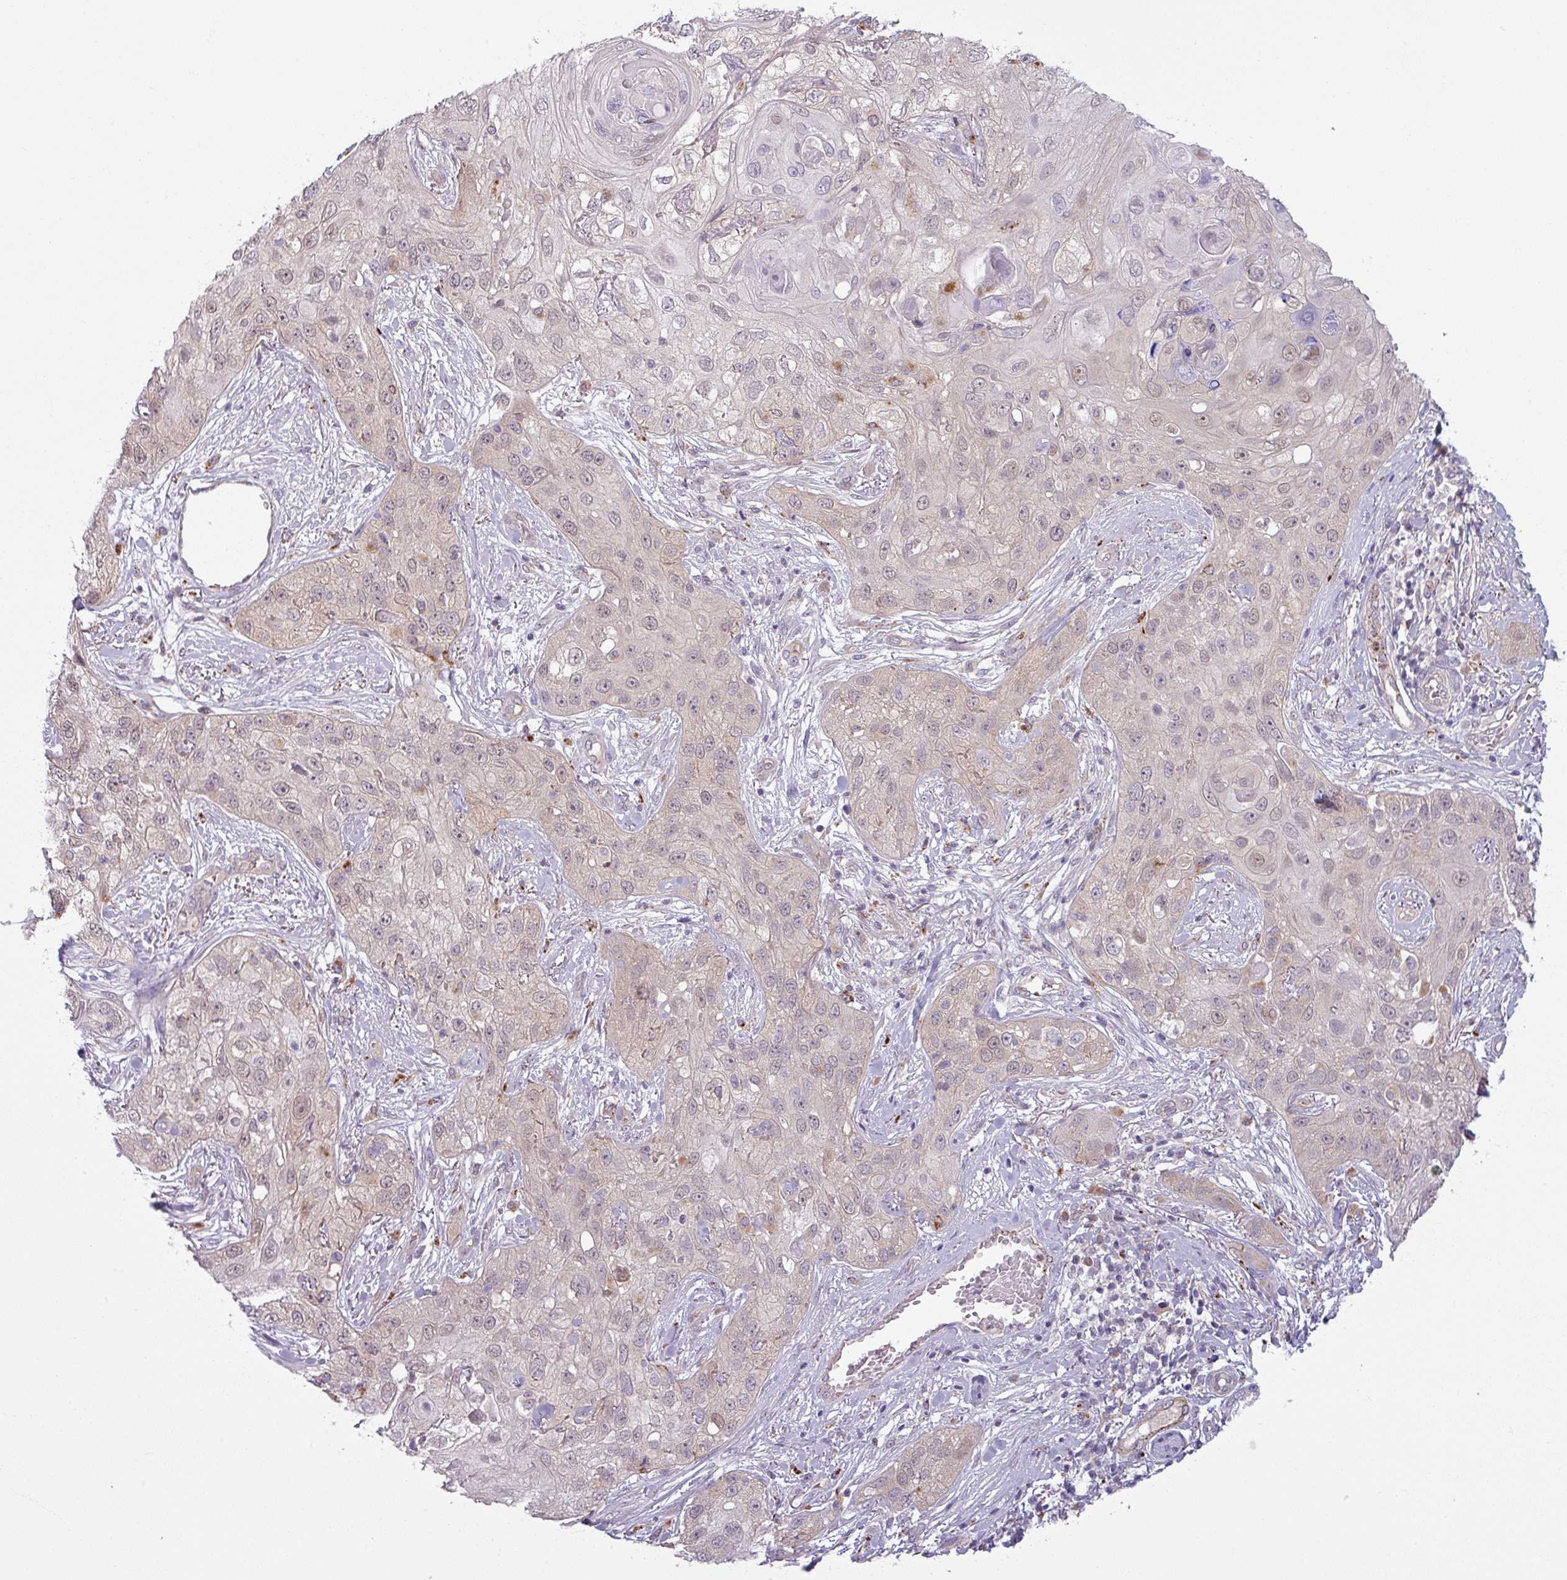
{"staining": {"intensity": "weak", "quantity": ">75%", "location": "nuclear"}, "tissue": "skin cancer", "cell_type": "Tumor cells", "image_type": "cancer", "snomed": [{"axis": "morphology", "description": "Squamous cell carcinoma, NOS"}, {"axis": "topography", "description": "Skin"}, {"axis": "topography", "description": "Vulva"}], "caption": "Skin squamous cell carcinoma stained with DAB immunohistochemistry (IHC) reveals low levels of weak nuclear positivity in about >75% of tumor cells. Using DAB (brown) and hematoxylin (blue) stains, captured at high magnification using brightfield microscopy.", "gene": "CCDC144A", "patient": {"sex": "female", "age": 86}}